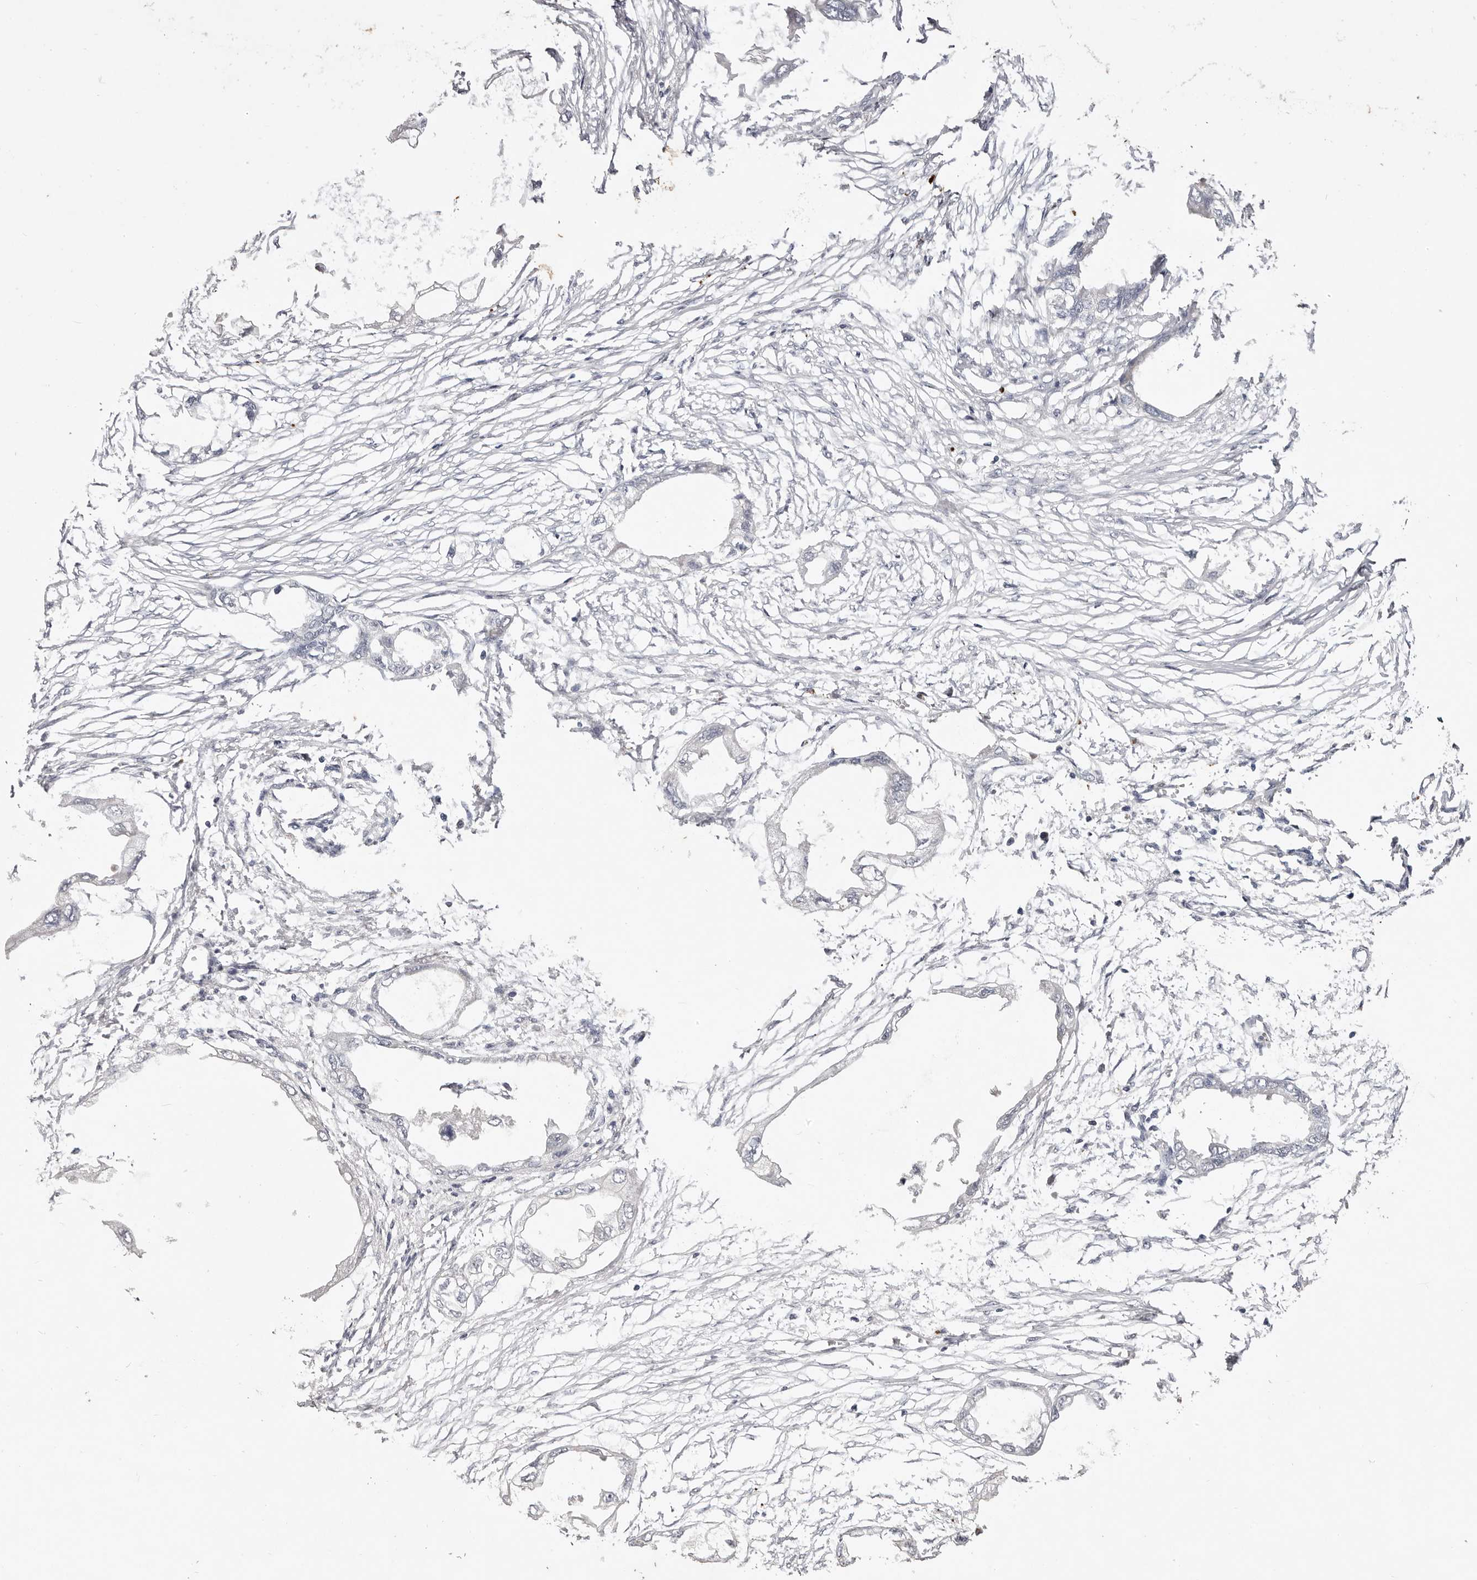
{"staining": {"intensity": "negative", "quantity": "none", "location": "none"}, "tissue": "endometrial cancer", "cell_type": "Tumor cells", "image_type": "cancer", "snomed": [{"axis": "morphology", "description": "Adenocarcinoma, NOS"}, {"axis": "morphology", "description": "Adenocarcinoma, metastatic, NOS"}, {"axis": "topography", "description": "Adipose tissue"}, {"axis": "topography", "description": "Endometrium"}], "caption": "The IHC photomicrograph has no significant positivity in tumor cells of endometrial cancer tissue.", "gene": "GARNL3", "patient": {"sex": "female", "age": 67}}